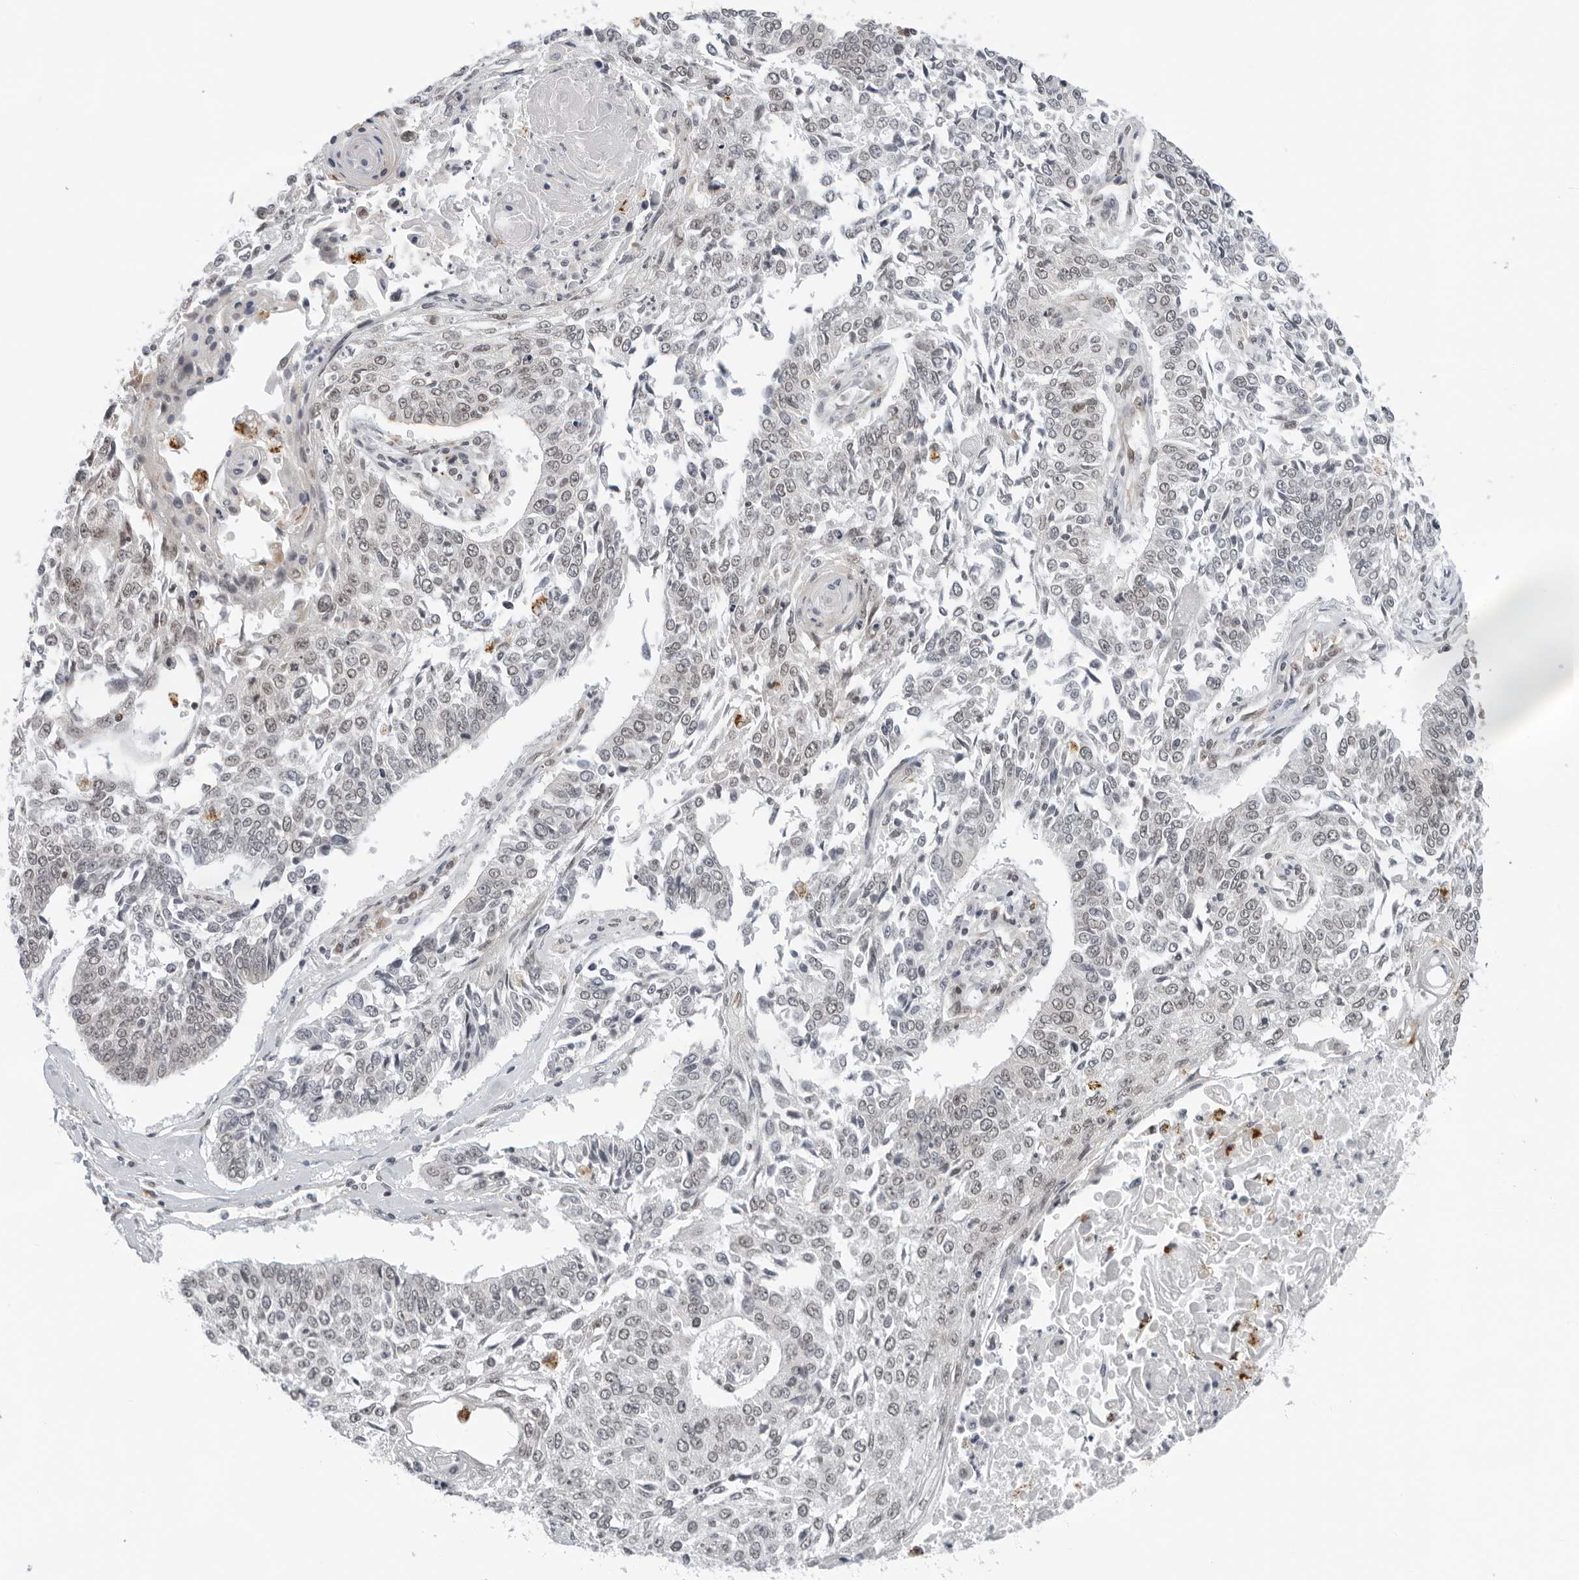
{"staining": {"intensity": "weak", "quantity": "<25%", "location": "nuclear"}, "tissue": "lung cancer", "cell_type": "Tumor cells", "image_type": "cancer", "snomed": [{"axis": "morphology", "description": "Normal tissue, NOS"}, {"axis": "morphology", "description": "Squamous cell carcinoma, NOS"}, {"axis": "topography", "description": "Cartilage tissue"}, {"axis": "topography", "description": "Bronchus"}, {"axis": "topography", "description": "Lung"}, {"axis": "topography", "description": "Peripheral nerve tissue"}], "caption": "Lung cancer stained for a protein using immunohistochemistry (IHC) demonstrates no staining tumor cells.", "gene": "TOX4", "patient": {"sex": "female", "age": 49}}